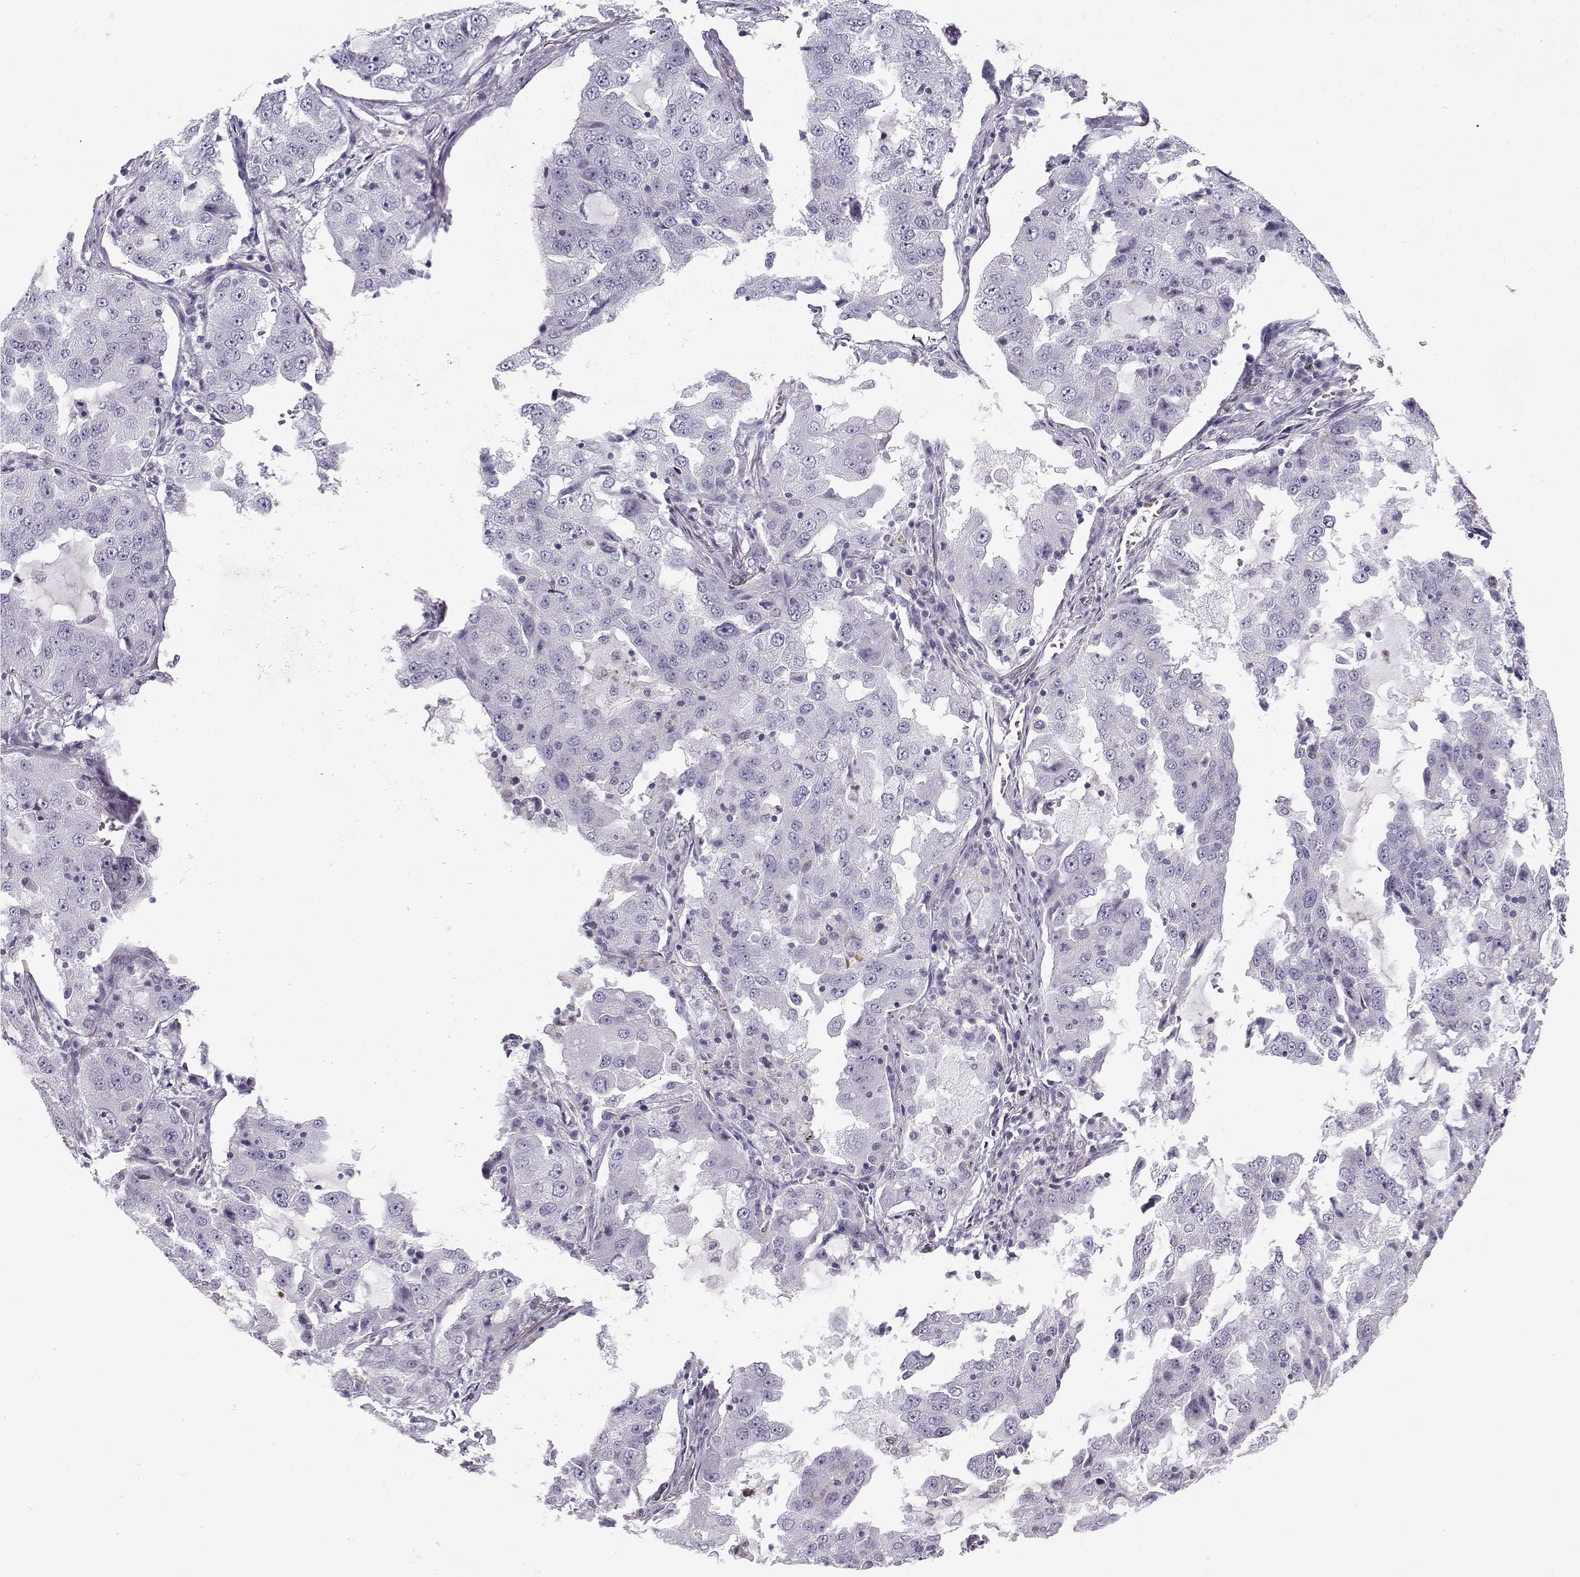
{"staining": {"intensity": "negative", "quantity": "none", "location": "none"}, "tissue": "lung cancer", "cell_type": "Tumor cells", "image_type": "cancer", "snomed": [{"axis": "morphology", "description": "Adenocarcinoma, NOS"}, {"axis": "topography", "description": "Lung"}], "caption": "This is an immunohistochemistry micrograph of human lung cancer. There is no staining in tumor cells.", "gene": "MYO1A", "patient": {"sex": "female", "age": 61}}